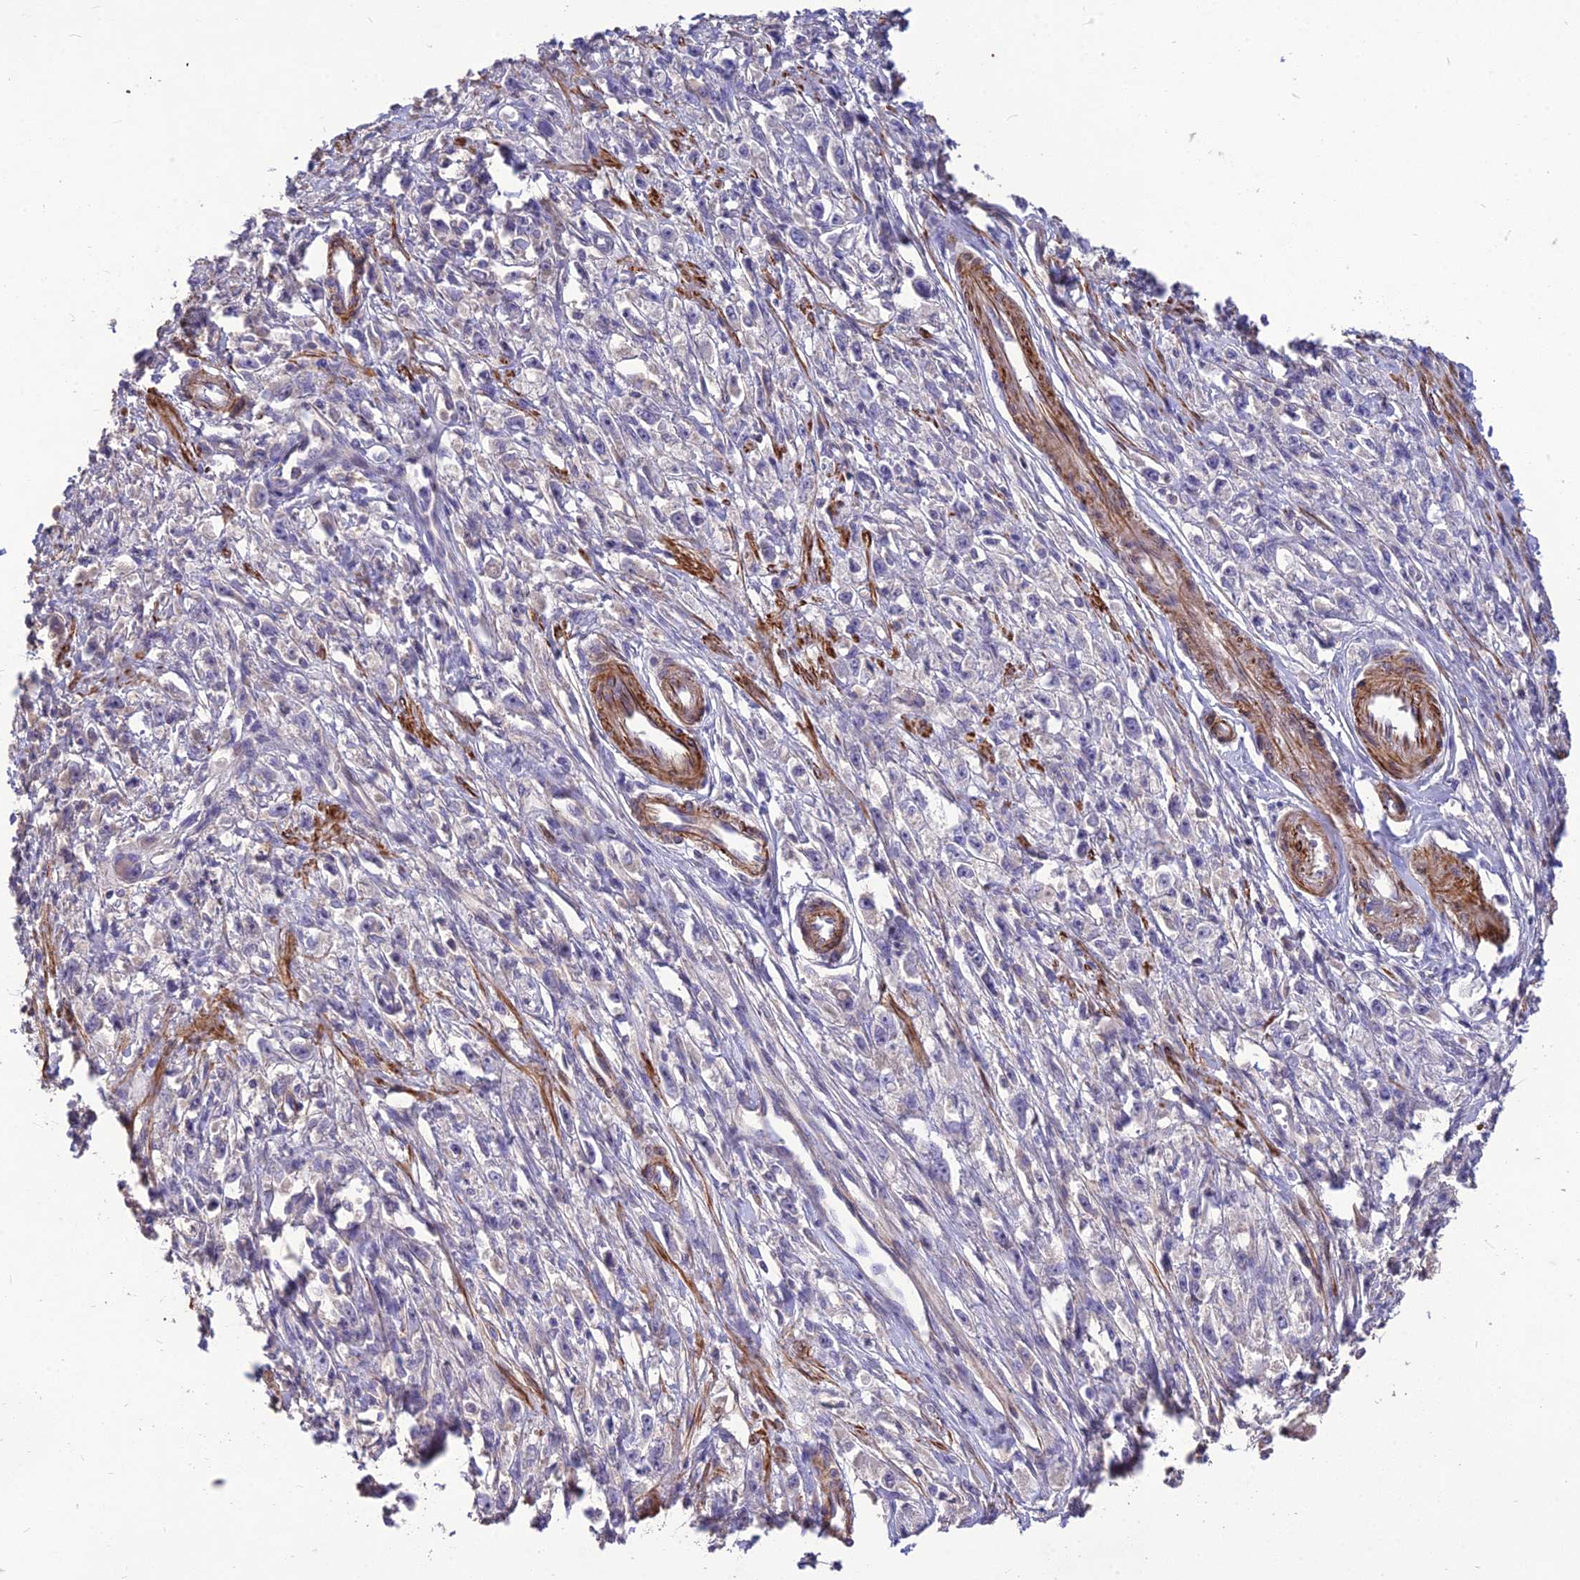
{"staining": {"intensity": "negative", "quantity": "none", "location": "none"}, "tissue": "stomach cancer", "cell_type": "Tumor cells", "image_type": "cancer", "snomed": [{"axis": "morphology", "description": "Adenocarcinoma, NOS"}, {"axis": "topography", "description": "Stomach"}], "caption": "Tumor cells show no significant protein staining in stomach adenocarcinoma.", "gene": "CLUH", "patient": {"sex": "female", "age": 59}}